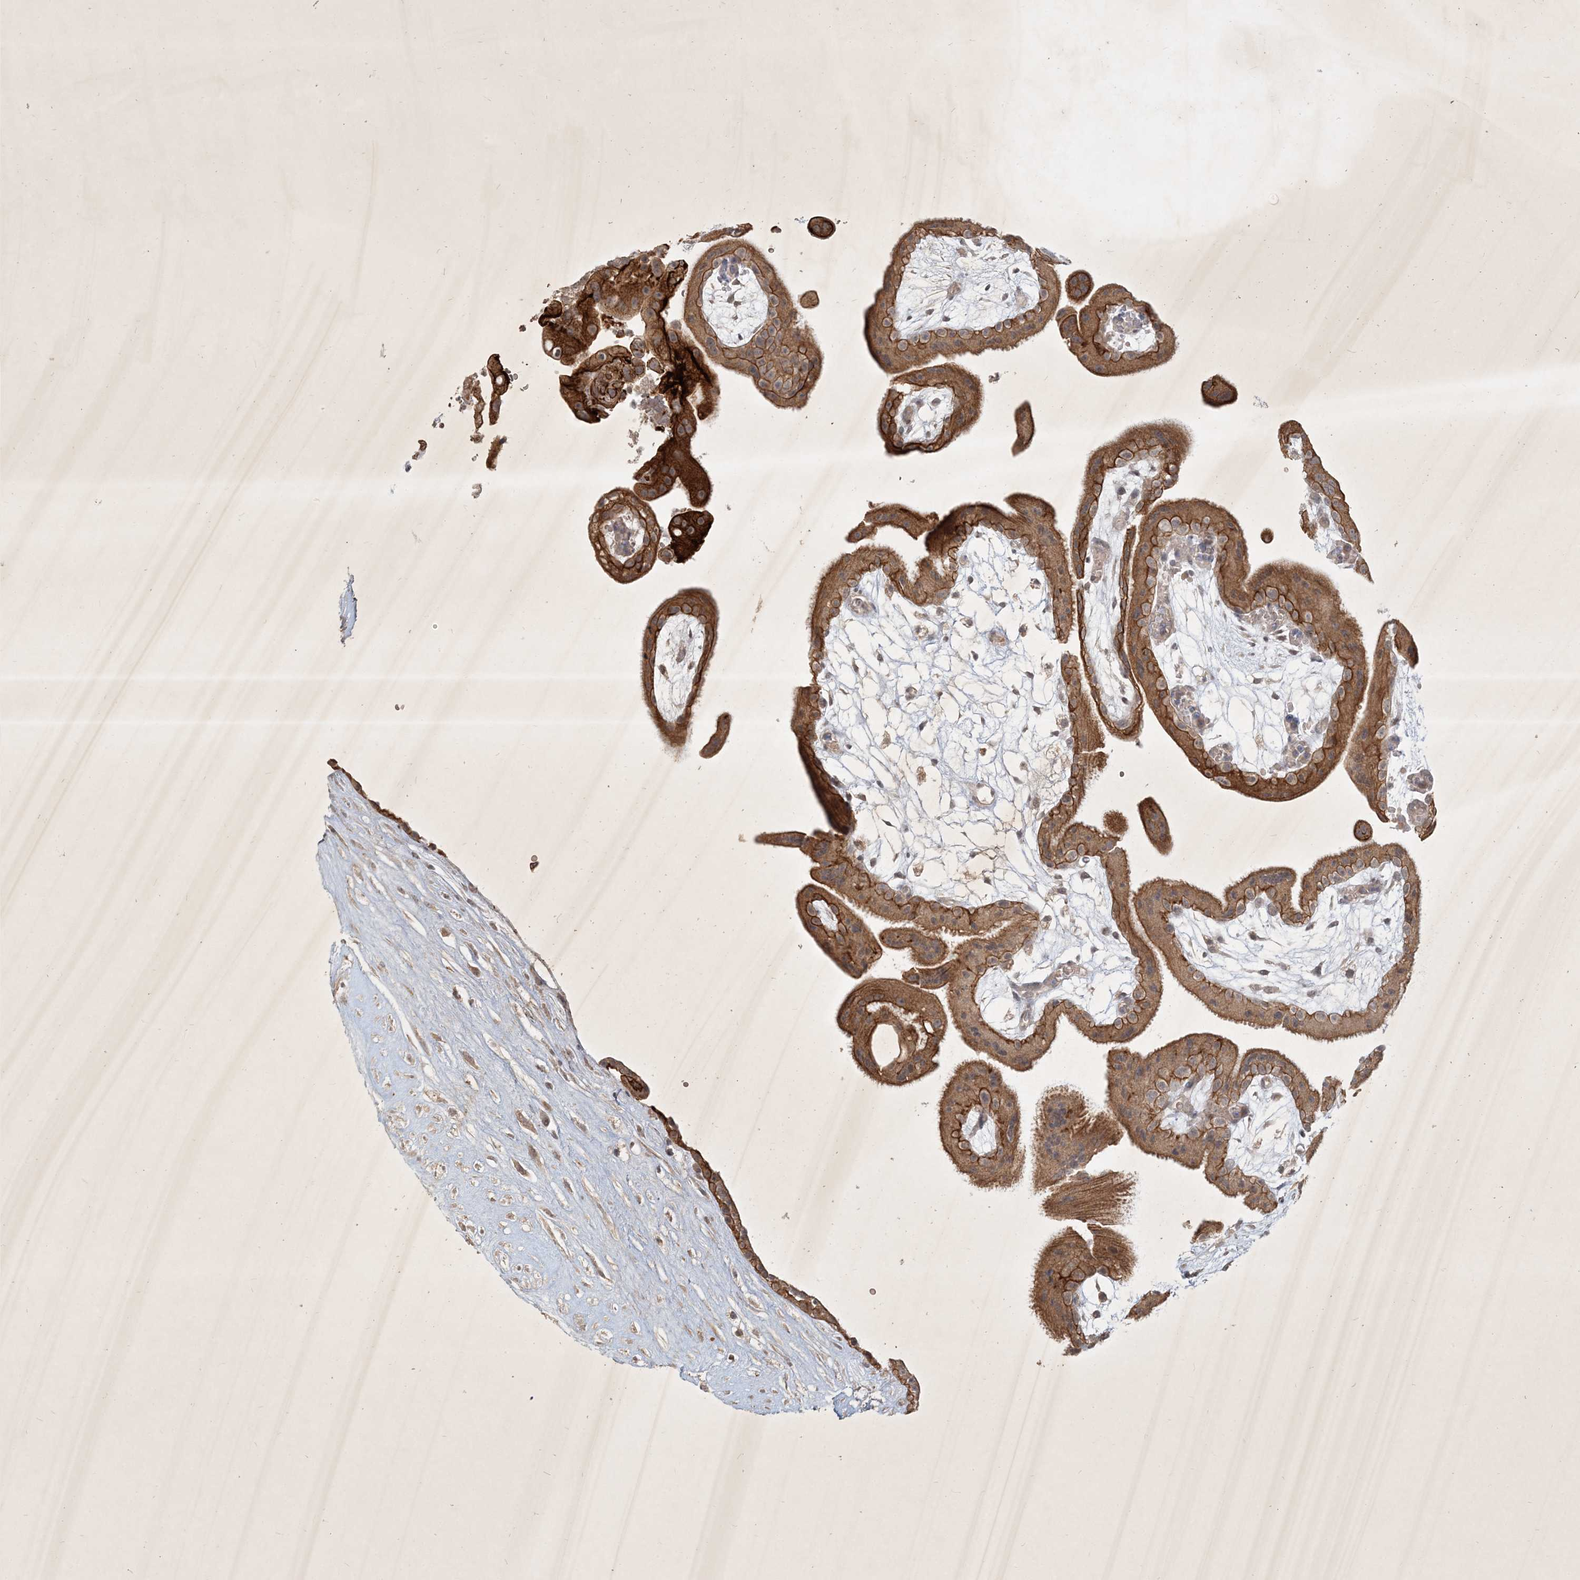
{"staining": {"intensity": "strong", "quantity": ">75%", "location": "cytoplasmic/membranous"}, "tissue": "placenta", "cell_type": "Decidual cells", "image_type": "normal", "snomed": [{"axis": "morphology", "description": "Normal tissue, NOS"}, {"axis": "topography", "description": "Placenta"}], "caption": "IHC histopathology image of benign placenta stained for a protein (brown), which shows high levels of strong cytoplasmic/membranous positivity in approximately >75% of decidual cells.", "gene": "BOD1L2", "patient": {"sex": "female", "age": 18}}